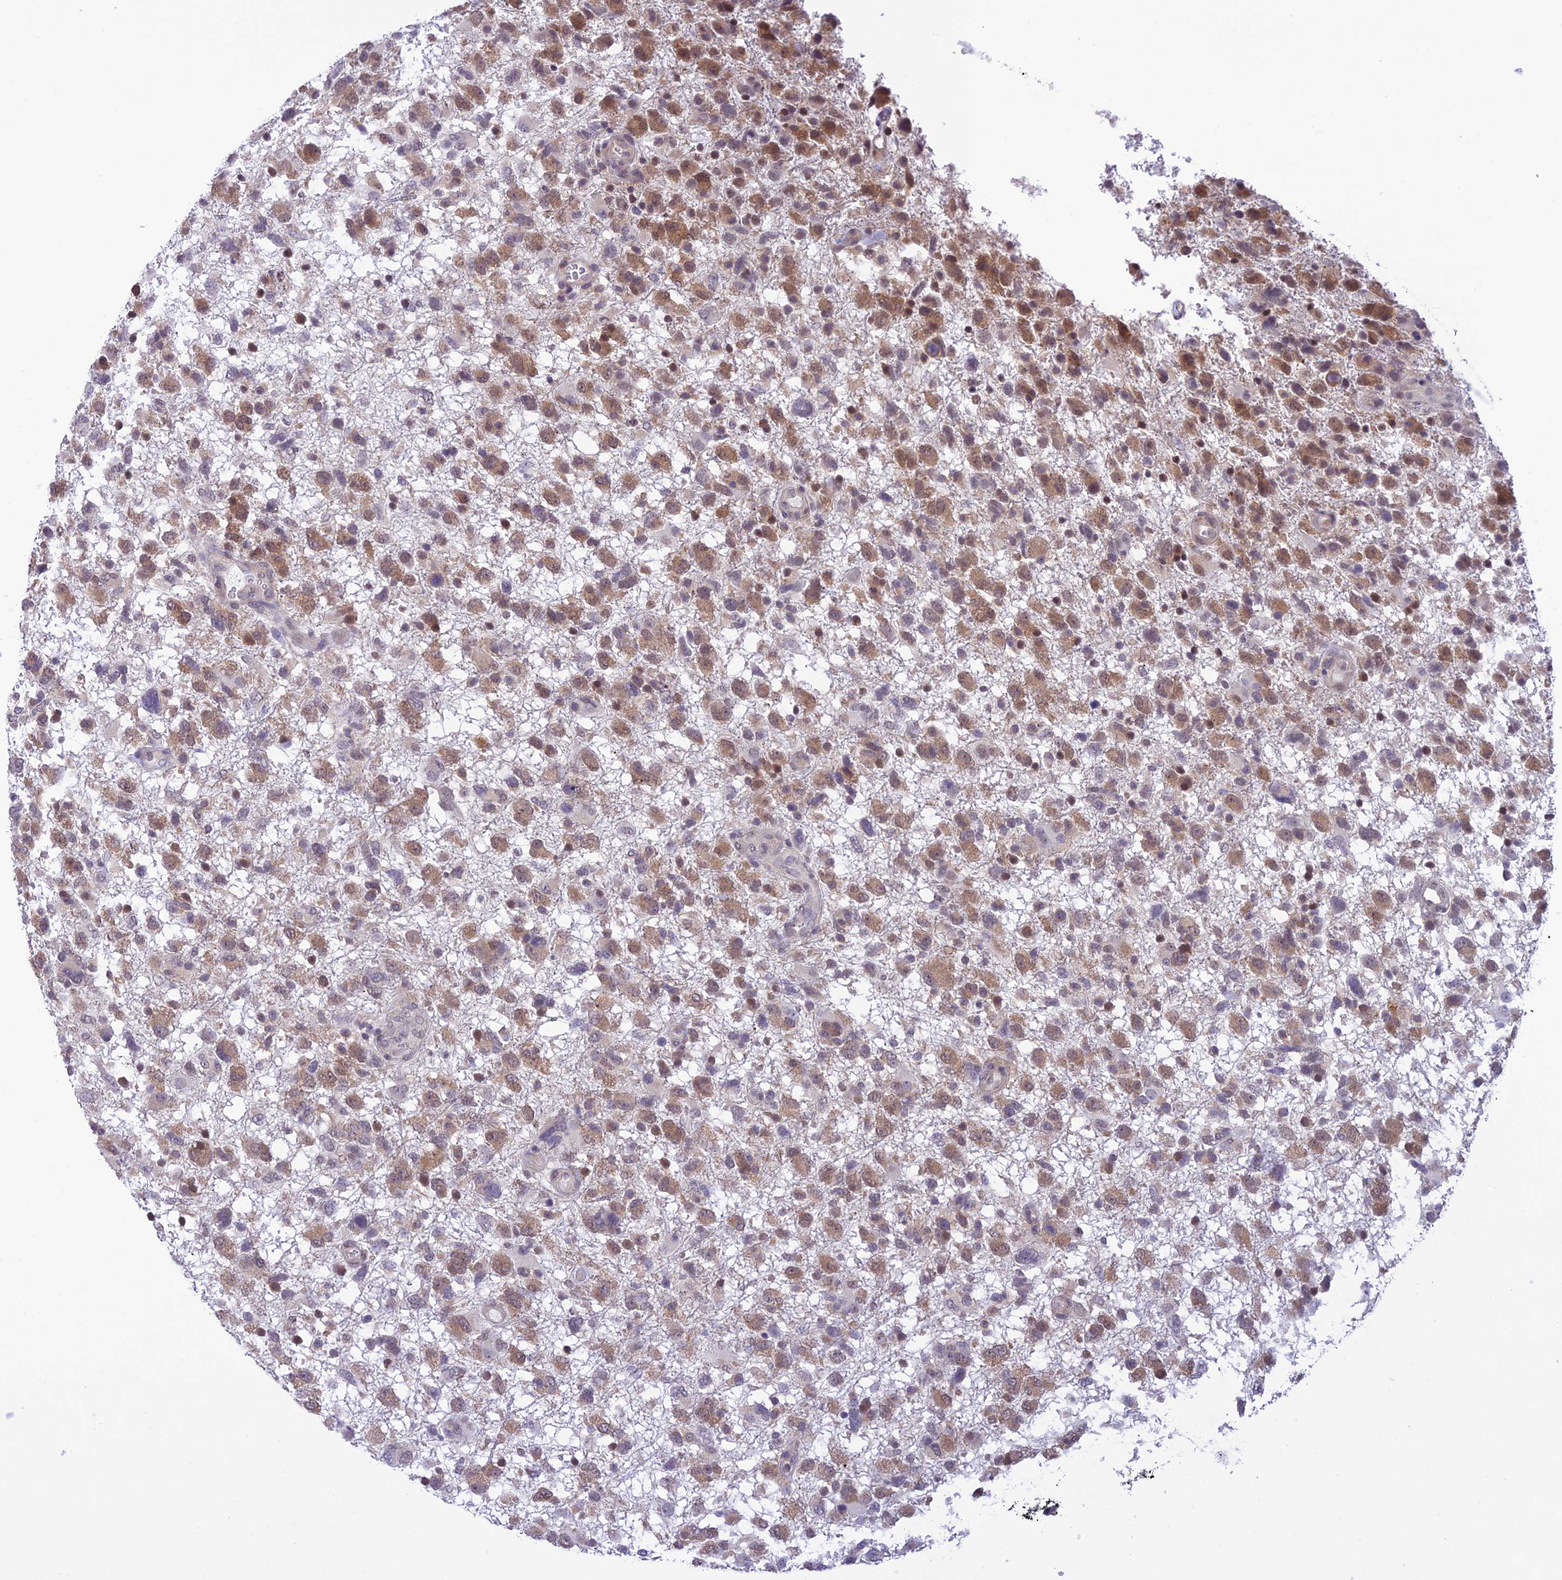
{"staining": {"intensity": "moderate", "quantity": ">75%", "location": "cytoplasmic/membranous"}, "tissue": "glioma", "cell_type": "Tumor cells", "image_type": "cancer", "snomed": [{"axis": "morphology", "description": "Glioma, malignant, High grade"}, {"axis": "topography", "description": "Brain"}], "caption": "Glioma was stained to show a protein in brown. There is medium levels of moderate cytoplasmic/membranous positivity in approximately >75% of tumor cells.", "gene": "RNF126", "patient": {"sex": "male", "age": 61}}